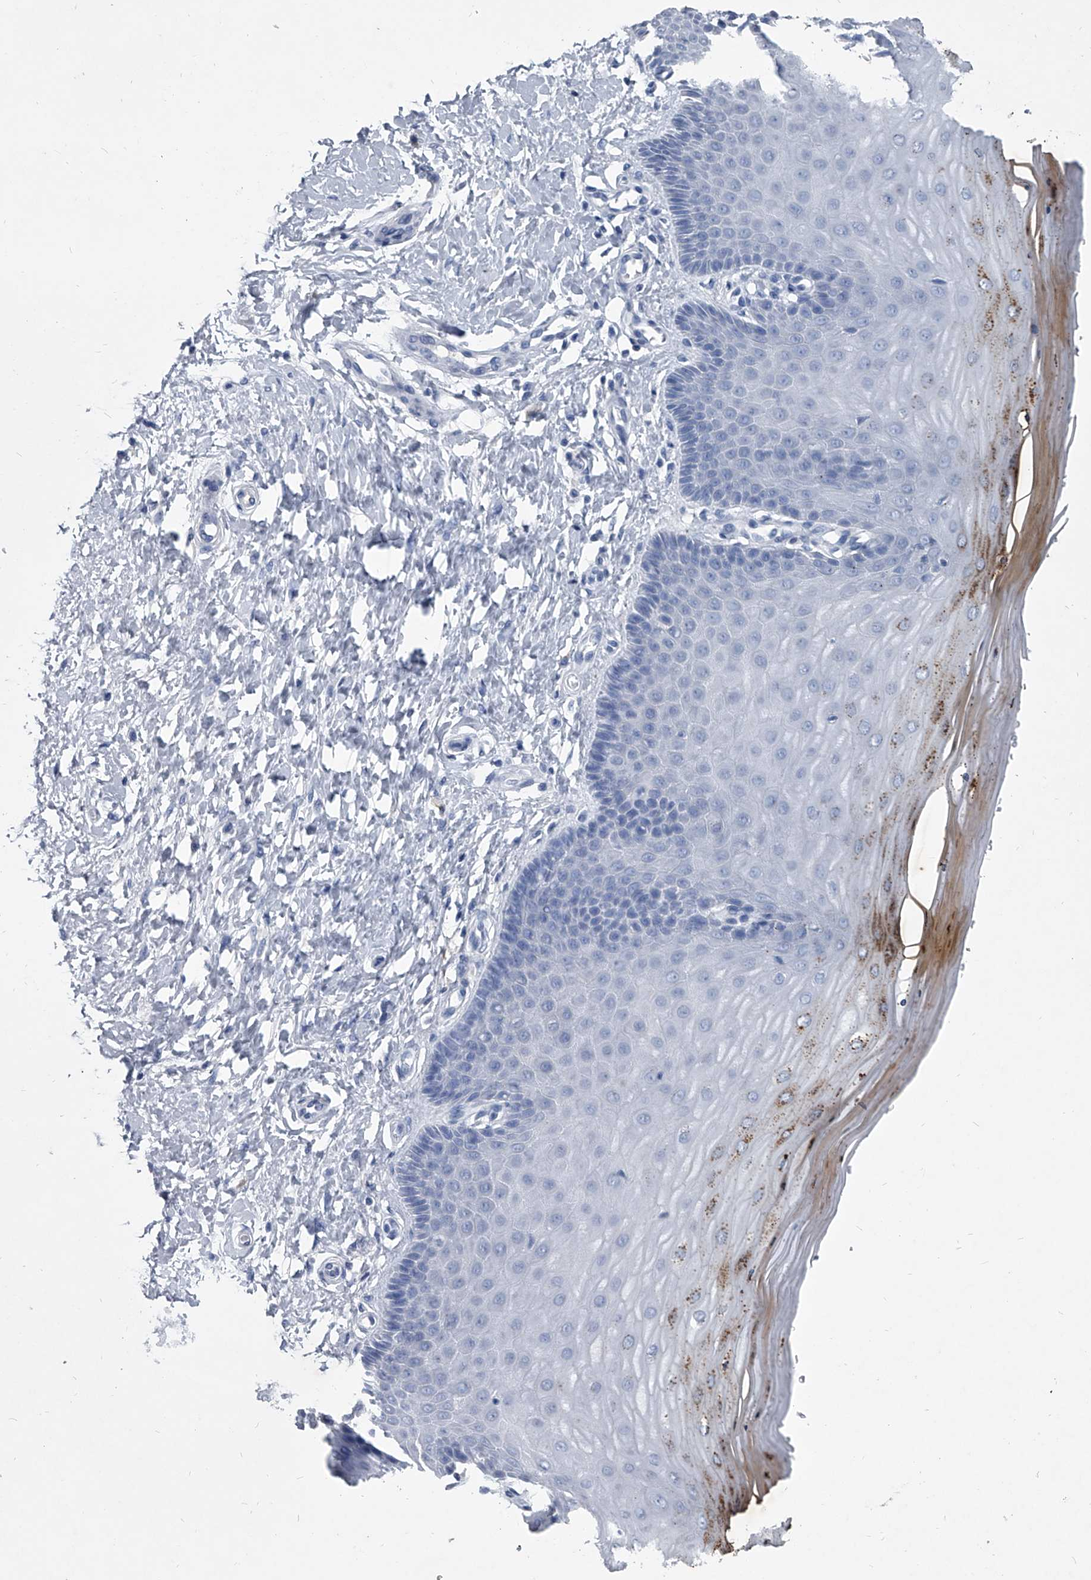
{"staining": {"intensity": "negative", "quantity": "none", "location": "none"}, "tissue": "cervix", "cell_type": "Glandular cells", "image_type": "normal", "snomed": [{"axis": "morphology", "description": "Normal tissue, NOS"}, {"axis": "topography", "description": "Cervix"}], "caption": "Immunohistochemistry micrograph of normal cervix: human cervix stained with DAB shows no significant protein staining in glandular cells.", "gene": "BCAS1", "patient": {"sex": "female", "age": 55}}